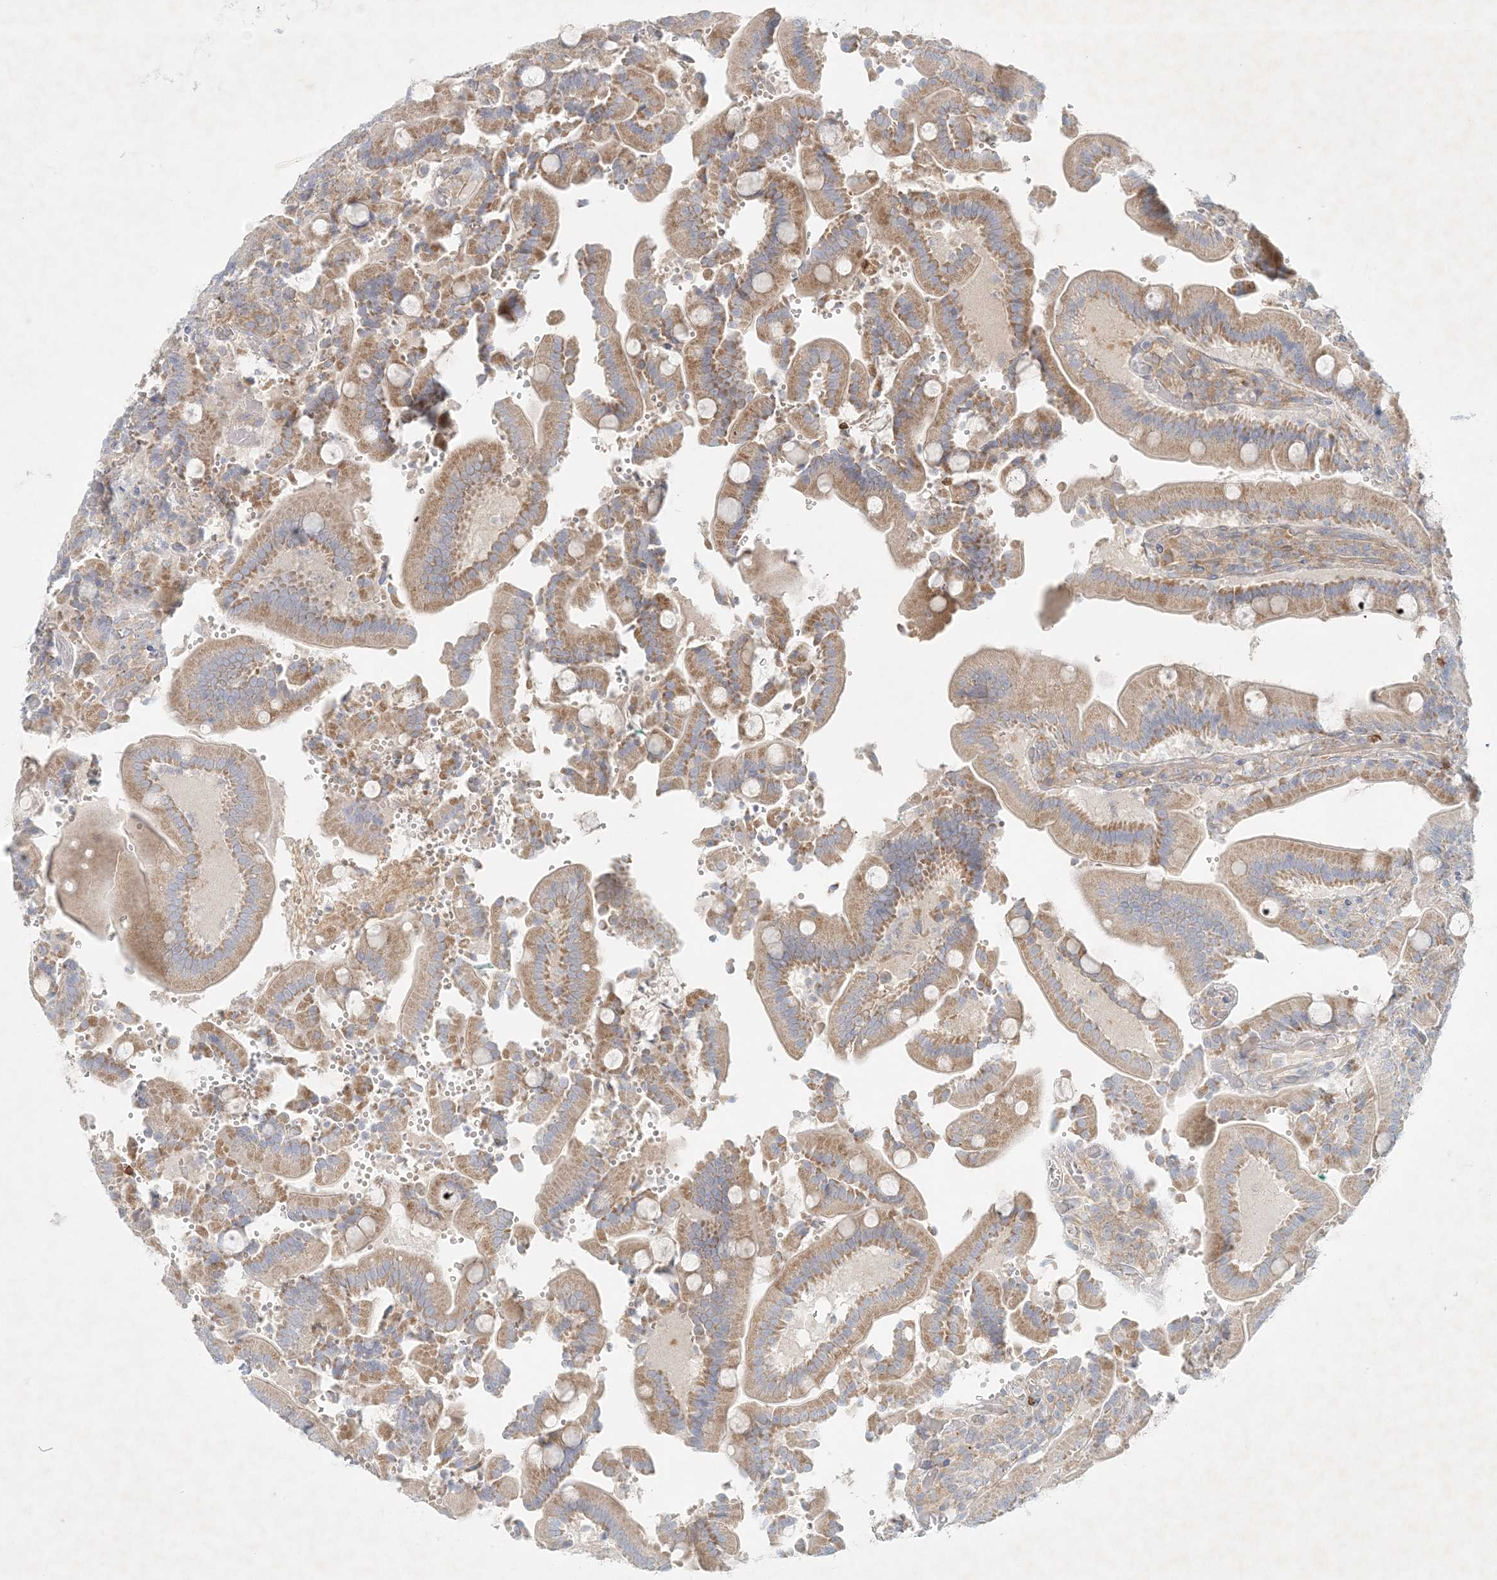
{"staining": {"intensity": "moderate", "quantity": ">75%", "location": "cytoplasmic/membranous"}, "tissue": "duodenum", "cell_type": "Glandular cells", "image_type": "normal", "snomed": [{"axis": "morphology", "description": "Normal tissue, NOS"}, {"axis": "topography", "description": "Duodenum"}], "caption": "Glandular cells exhibit medium levels of moderate cytoplasmic/membranous expression in approximately >75% of cells in normal human duodenum.", "gene": "STK11IP", "patient": {"sex": "female", "age": 62}}